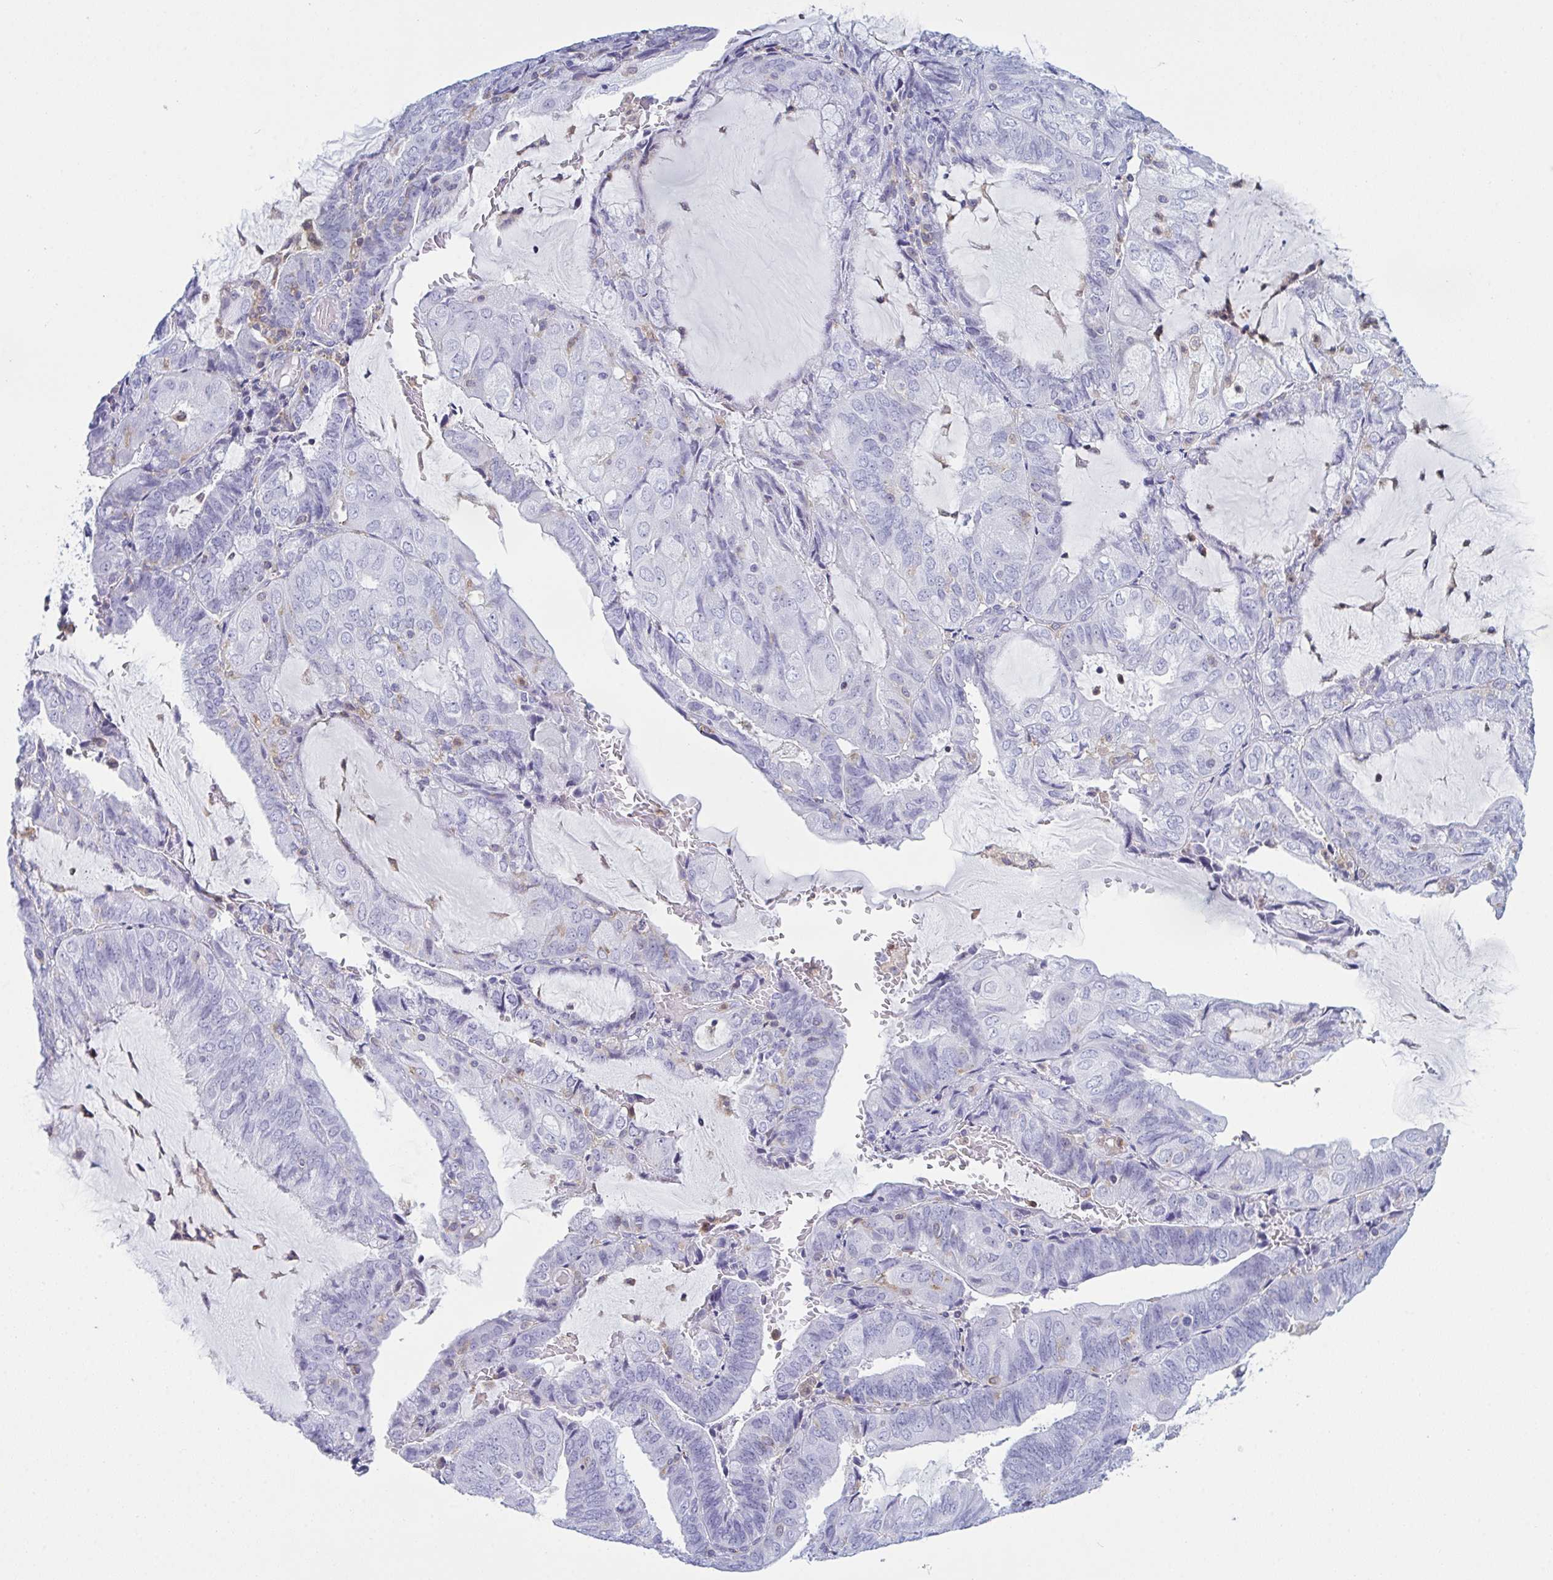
{"staining": {"intensity": "negative", "quantity": "none", "location": "none"}, "tissue": "endometrial cancer", "cell_type": "Tumor cells", "image_type": "cancer", "snomed": [{"axis": "morphology", "description": "Adenocarcinoma, NOS"}, {"axis": "topography", "description": "Endometrium"}], "caption": "Adenocarcinoma (endometrial) was stained to show a protein in brown. There is no significant staining in tumor cells.", "gene": "MYO1F", "patient": {"sex": "female", "age": 81}}